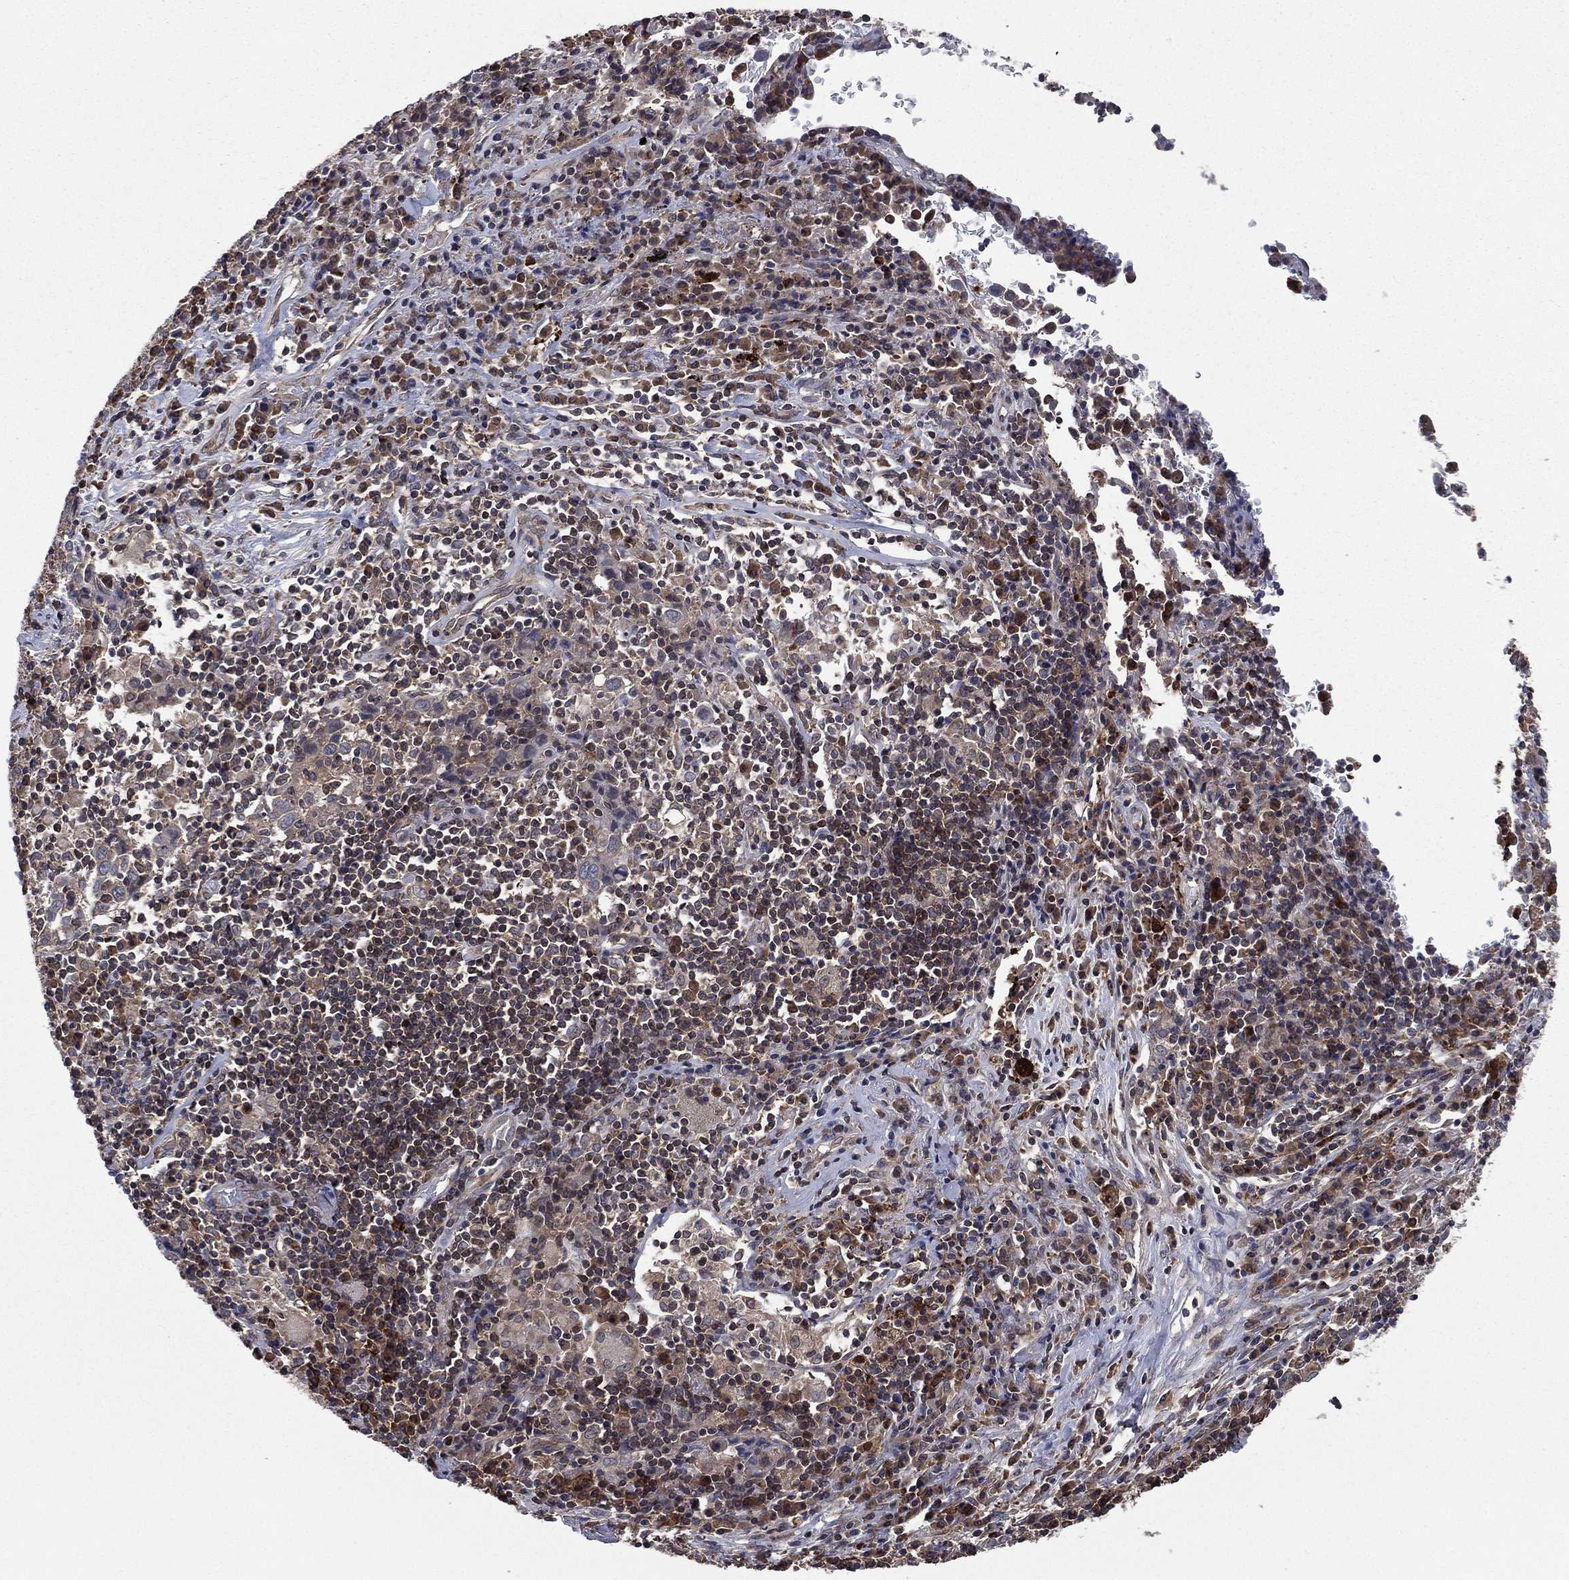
{"staining": {"intensity": "negative", "quantity": "none", "location": "none"}, "tissue": "lung cancer", "cell_type": "Tumor cells", "image_type": "cancer", "snomed": [{"axis": "morphology", "description": "Squamous cell carcinoma, NOS"}, {"axis": "topography", "description": "Lung"}], "caption": "The histopathology image reveals no staining of tumor cells in squamous cell carcinoma (lung).", "gene": "C2orf76", "patient": {"sex": "male", "age": 57}}